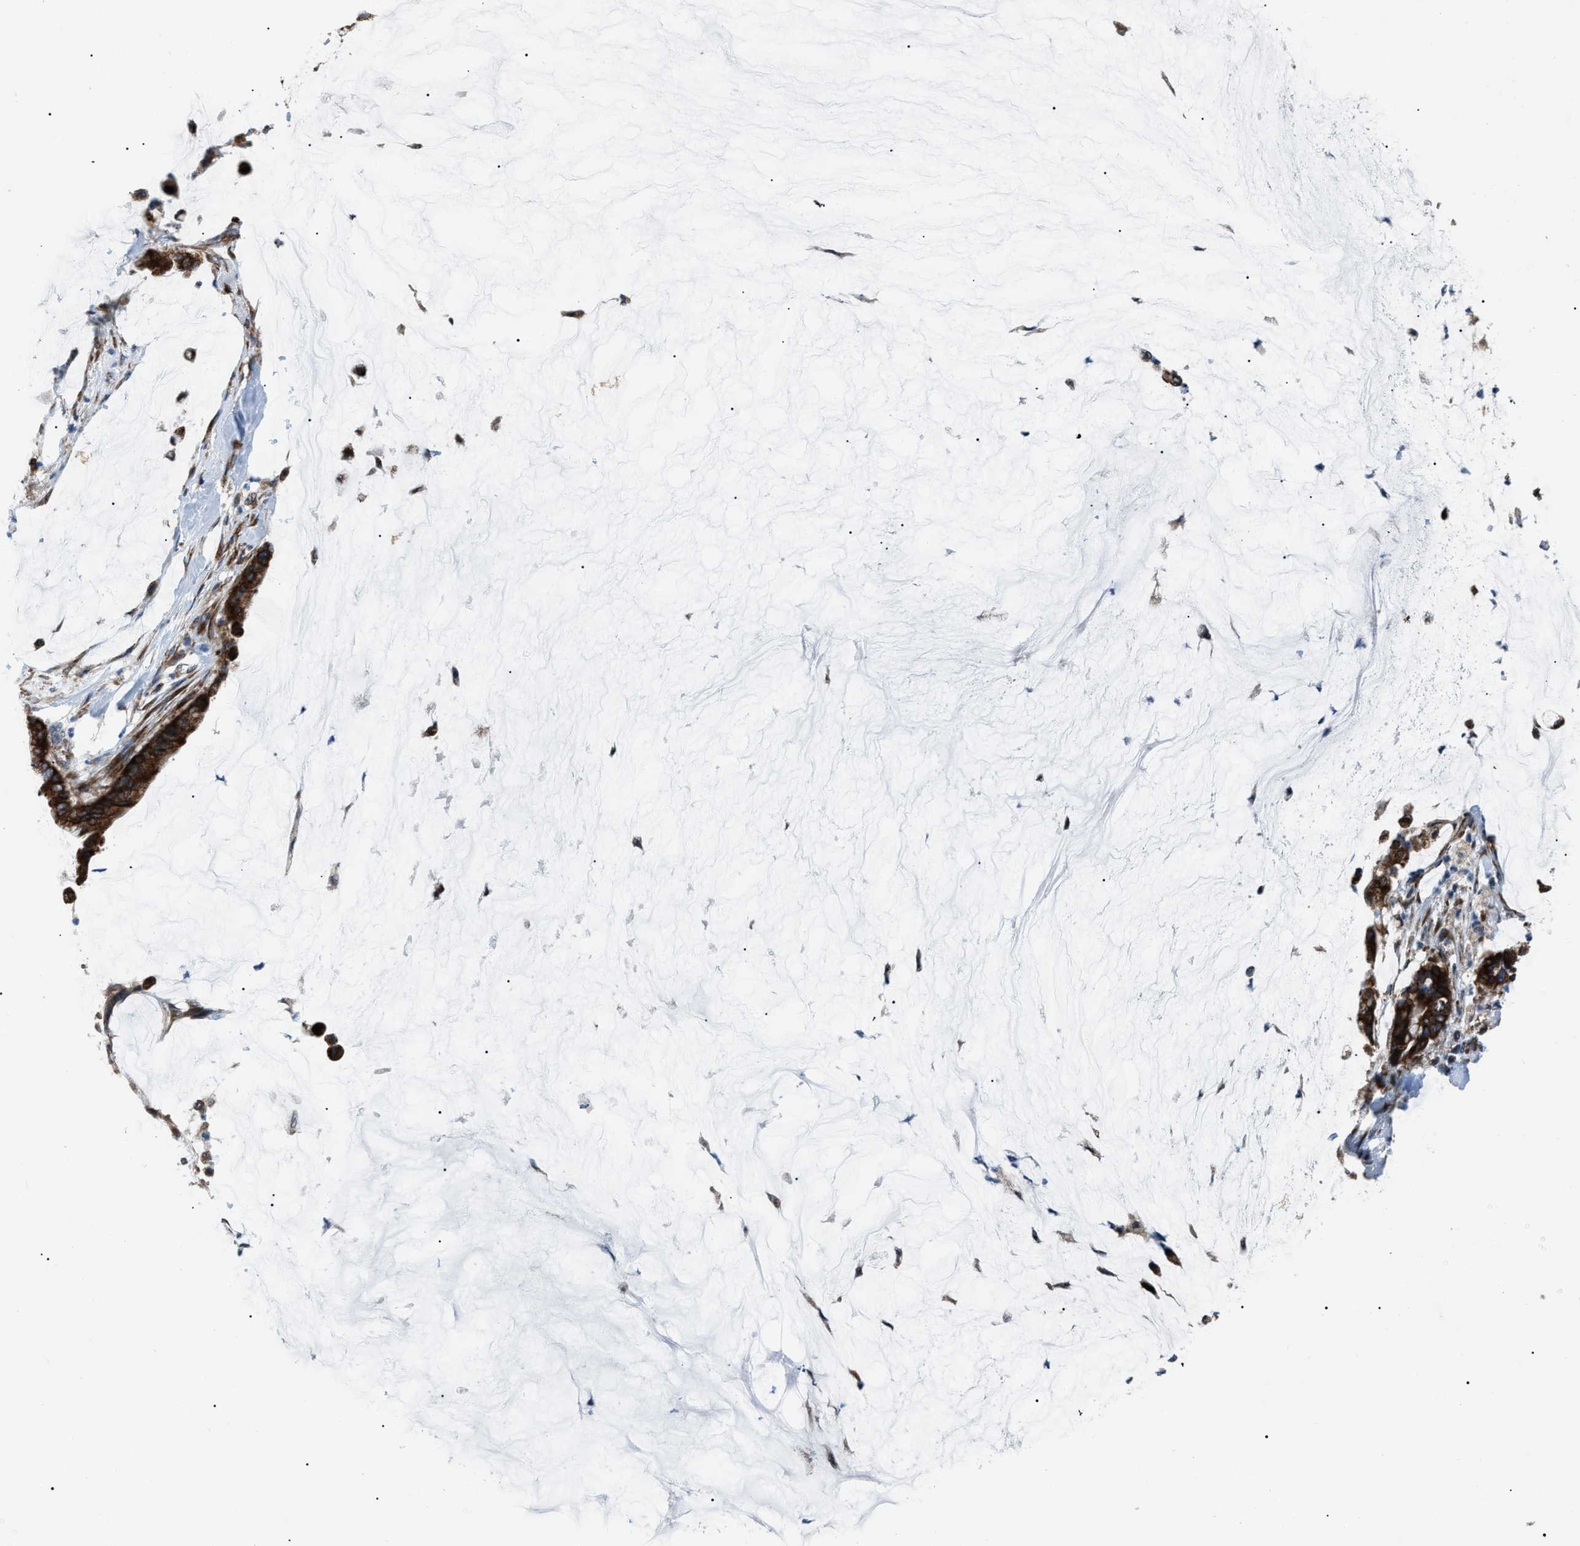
{"staining": {"intensity": "strong", "quantity": ">75%", "location": "cytoplasmic/membranous"}, "tissue": "pancreatic cancer", "cell_type": "Tumor cells", "image_type": "cancer", "snomed": [{"axis": "morphology", "description": "Adenocarcinoma, NOS"}, {"axis": "topography", "description": "Pancreas"}], "caption": "Protein expression analysis of human pancreatic adenocarcinoma reveals strong cytoplasmic/membranous positivity in approximately >75% of tumor cells. (Stains: DAB (3,3'-diaminobenzidine) in brown, nuclei in blue, Microscopy: brightfield microscopy at high magnification).", "gene": "AGO2", "patient": {"sex": "male", "age": 41}}